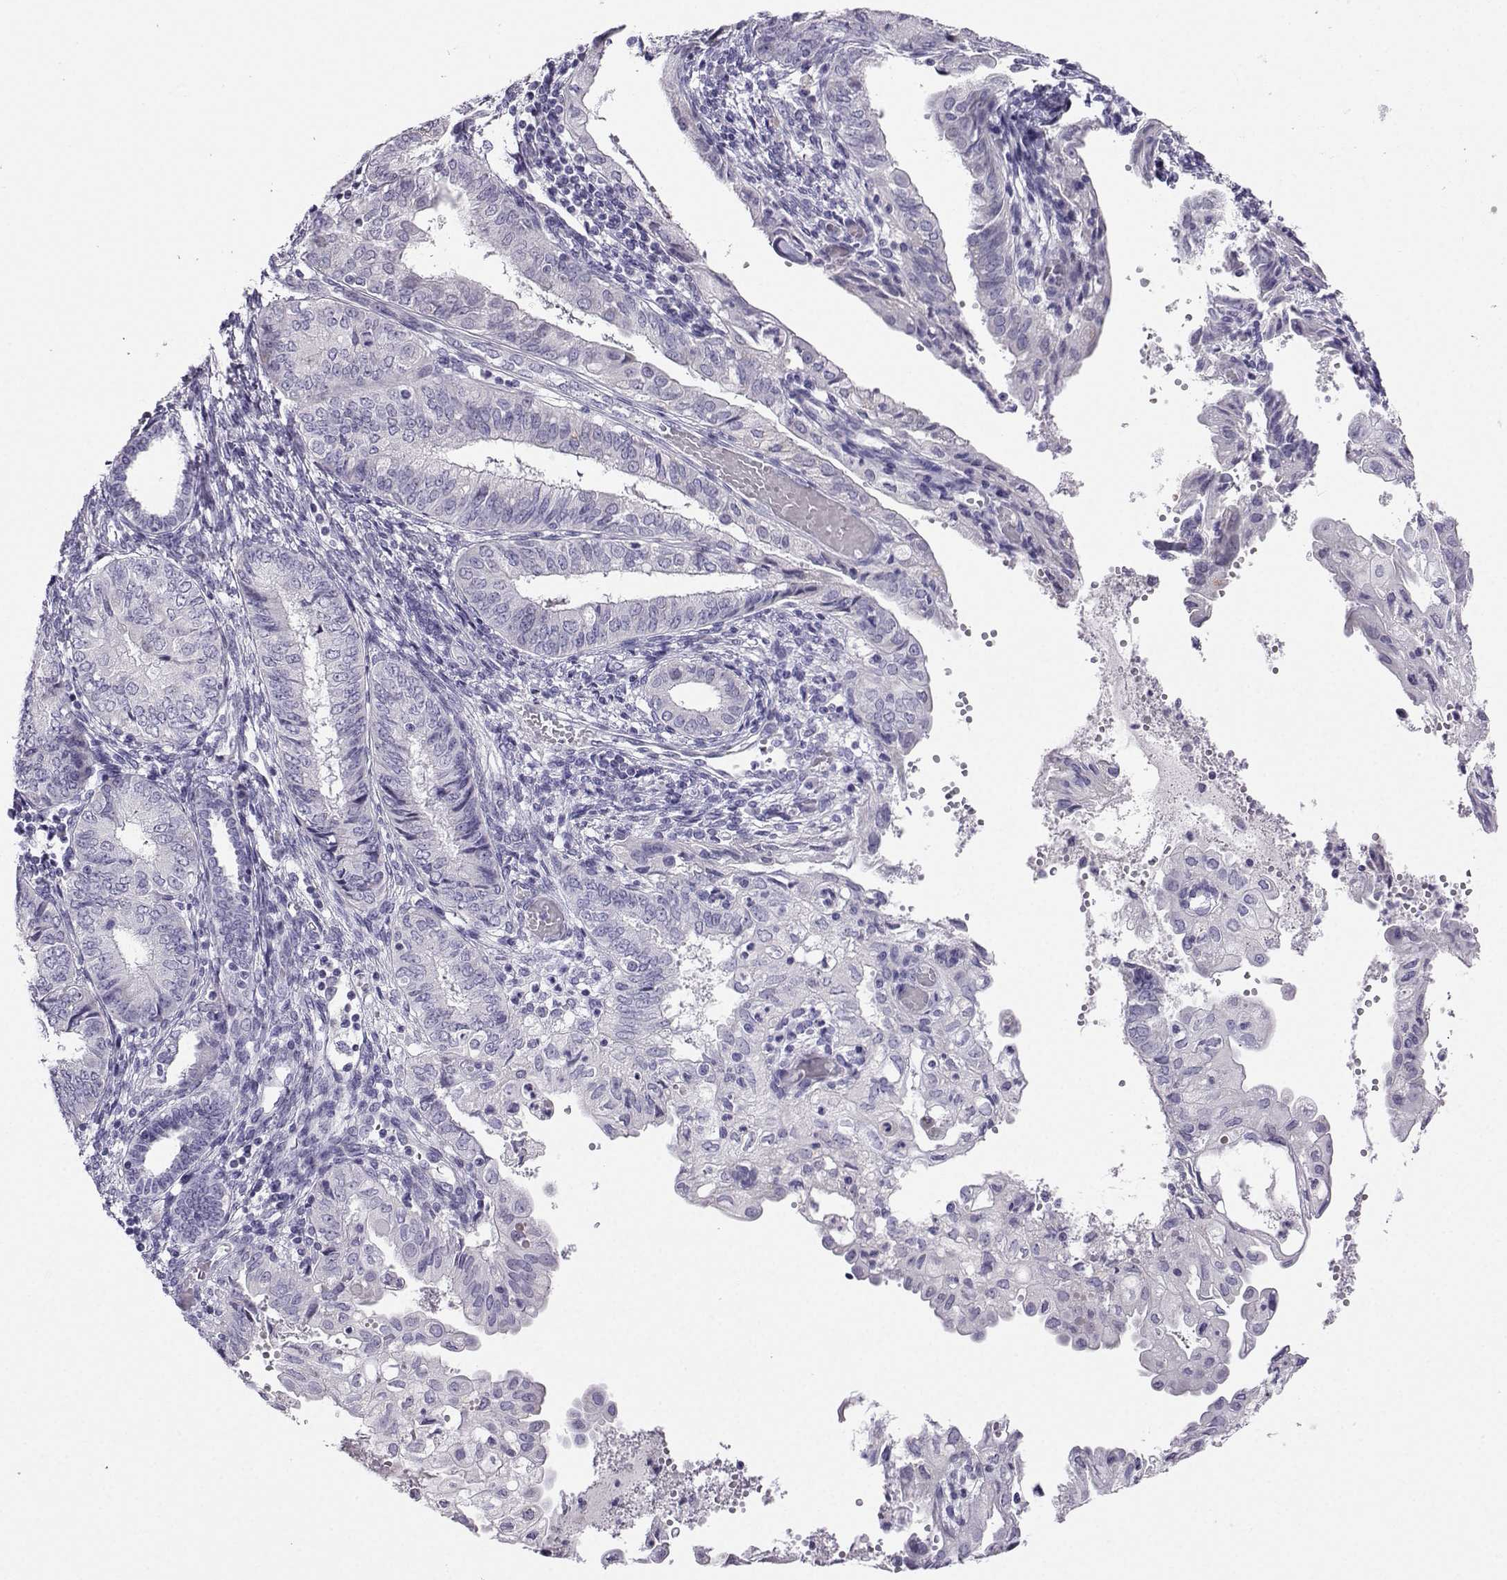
{"staining": {"intensity": "negative", "quantity": "none", "location": "none"}, "tissue": "endometrial cancer", "cell_type": "Tumor cells", "image_type": "cancer", "snomed": [{"axis": "morphology", "description": "Adenocarcinoma, NOS"}, {"axis": "topography", "description": "Endometrium"}], "caption": "DAB (3,3'-diaminobenzidine) immunohistochemical staining of endometrial cancer demonstrates no significant expression in tumor cells. (Immunohistochemistry (ihc), brightfield microscopy, high magnification).", "gene": "FBXO24", "patient": {"sex": "female", "age": 68}}